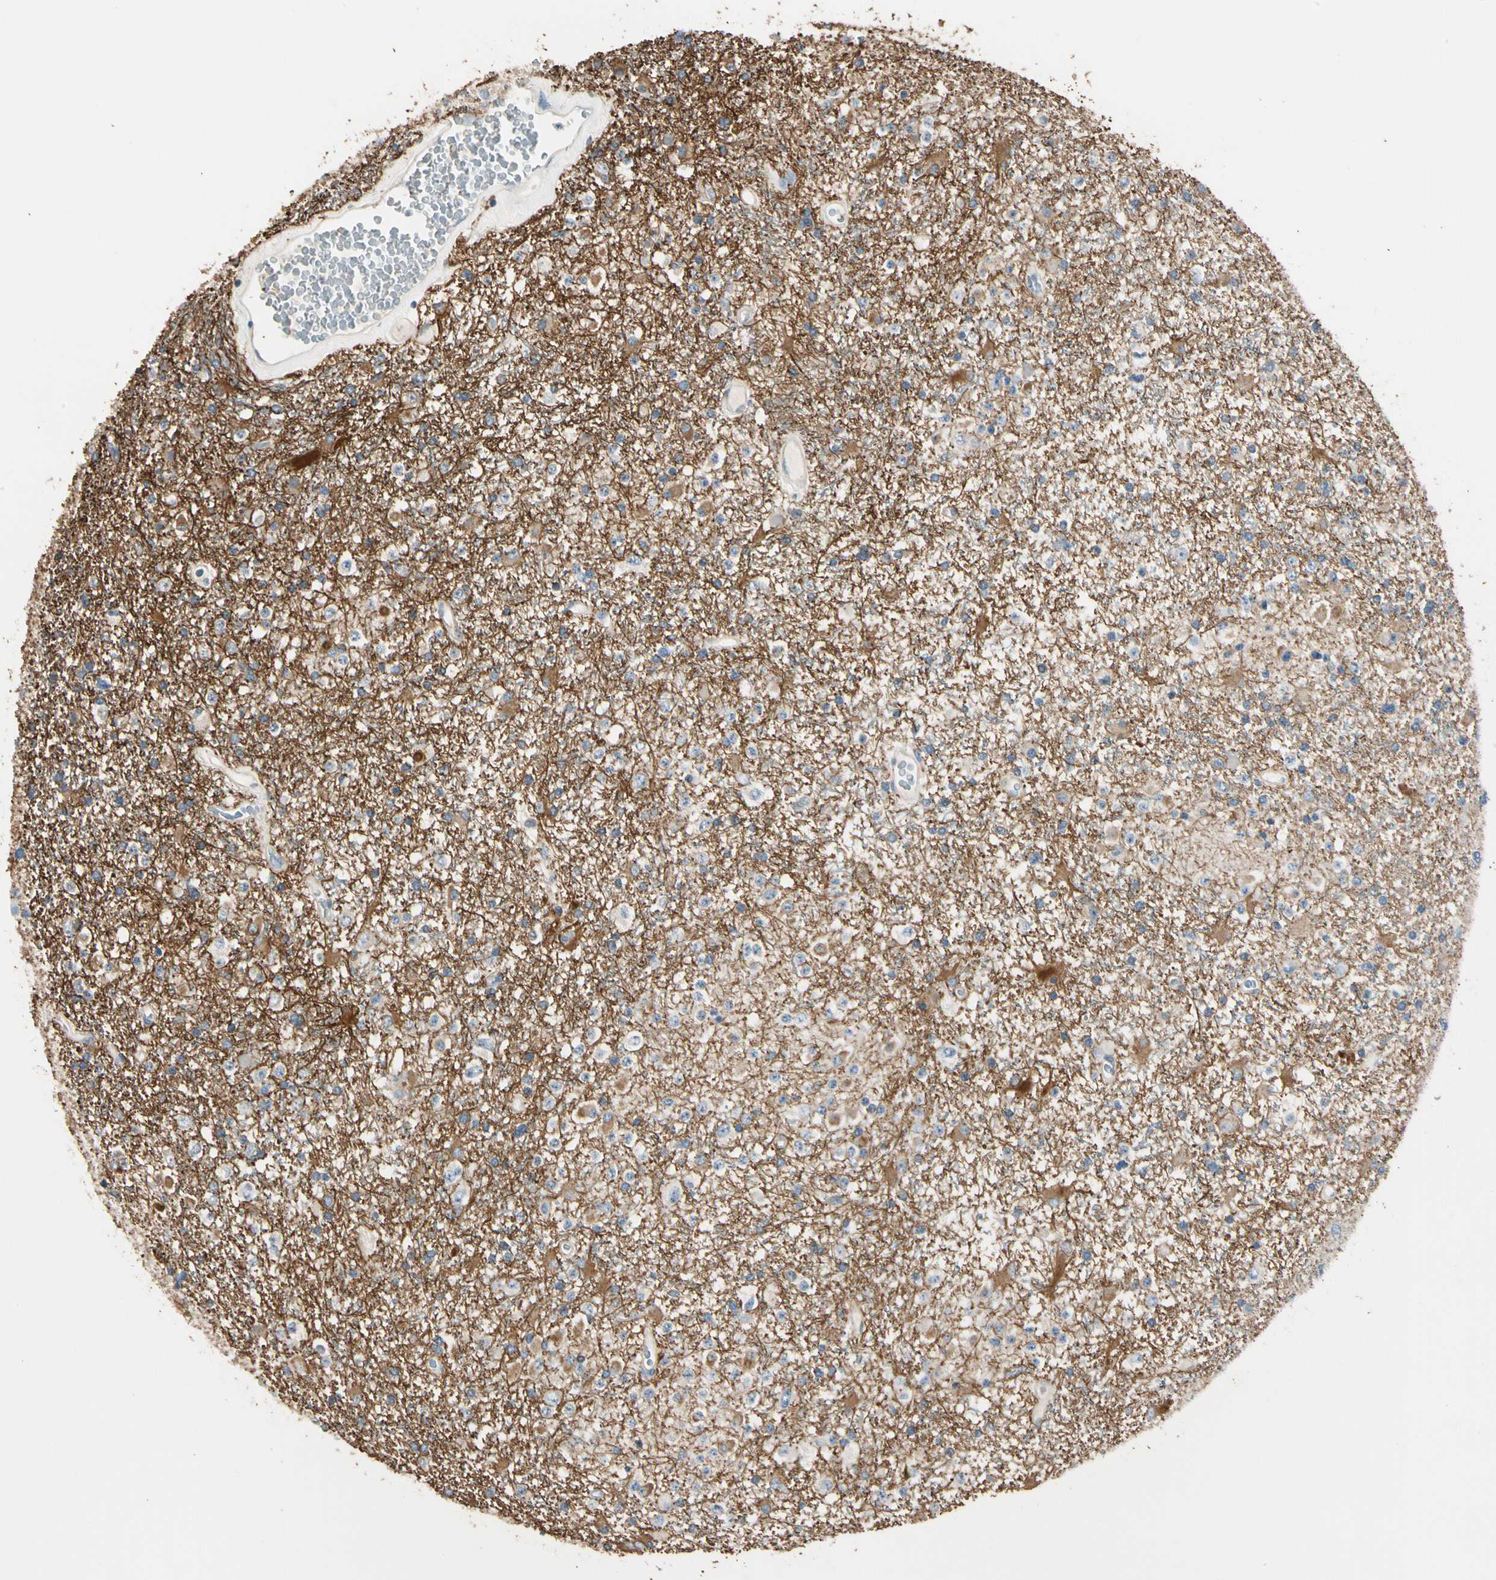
{"staining": {"intensity": "moderate", "quantity": "25%-75%", "location": "cytoplasmic/membranous"}, "tissue": "glioma", "cell_type": "Tumor cells", "image_type": "cancer", "snomed": [{"axis": "morphology", "description": "Glioma, malignant, Low grade"}, {"axis": "topography", "description": "Brain"}], "caption": "High-power microscopy captured an immunohistochemistry micrograph of low-grade glioma (malignant), revealing moderate cytoplasmic/membranous positivity in approximately 25%-75% of tumor cells.", "gene": "GPR153", "patient": {"sex": "male", "age": 58}}